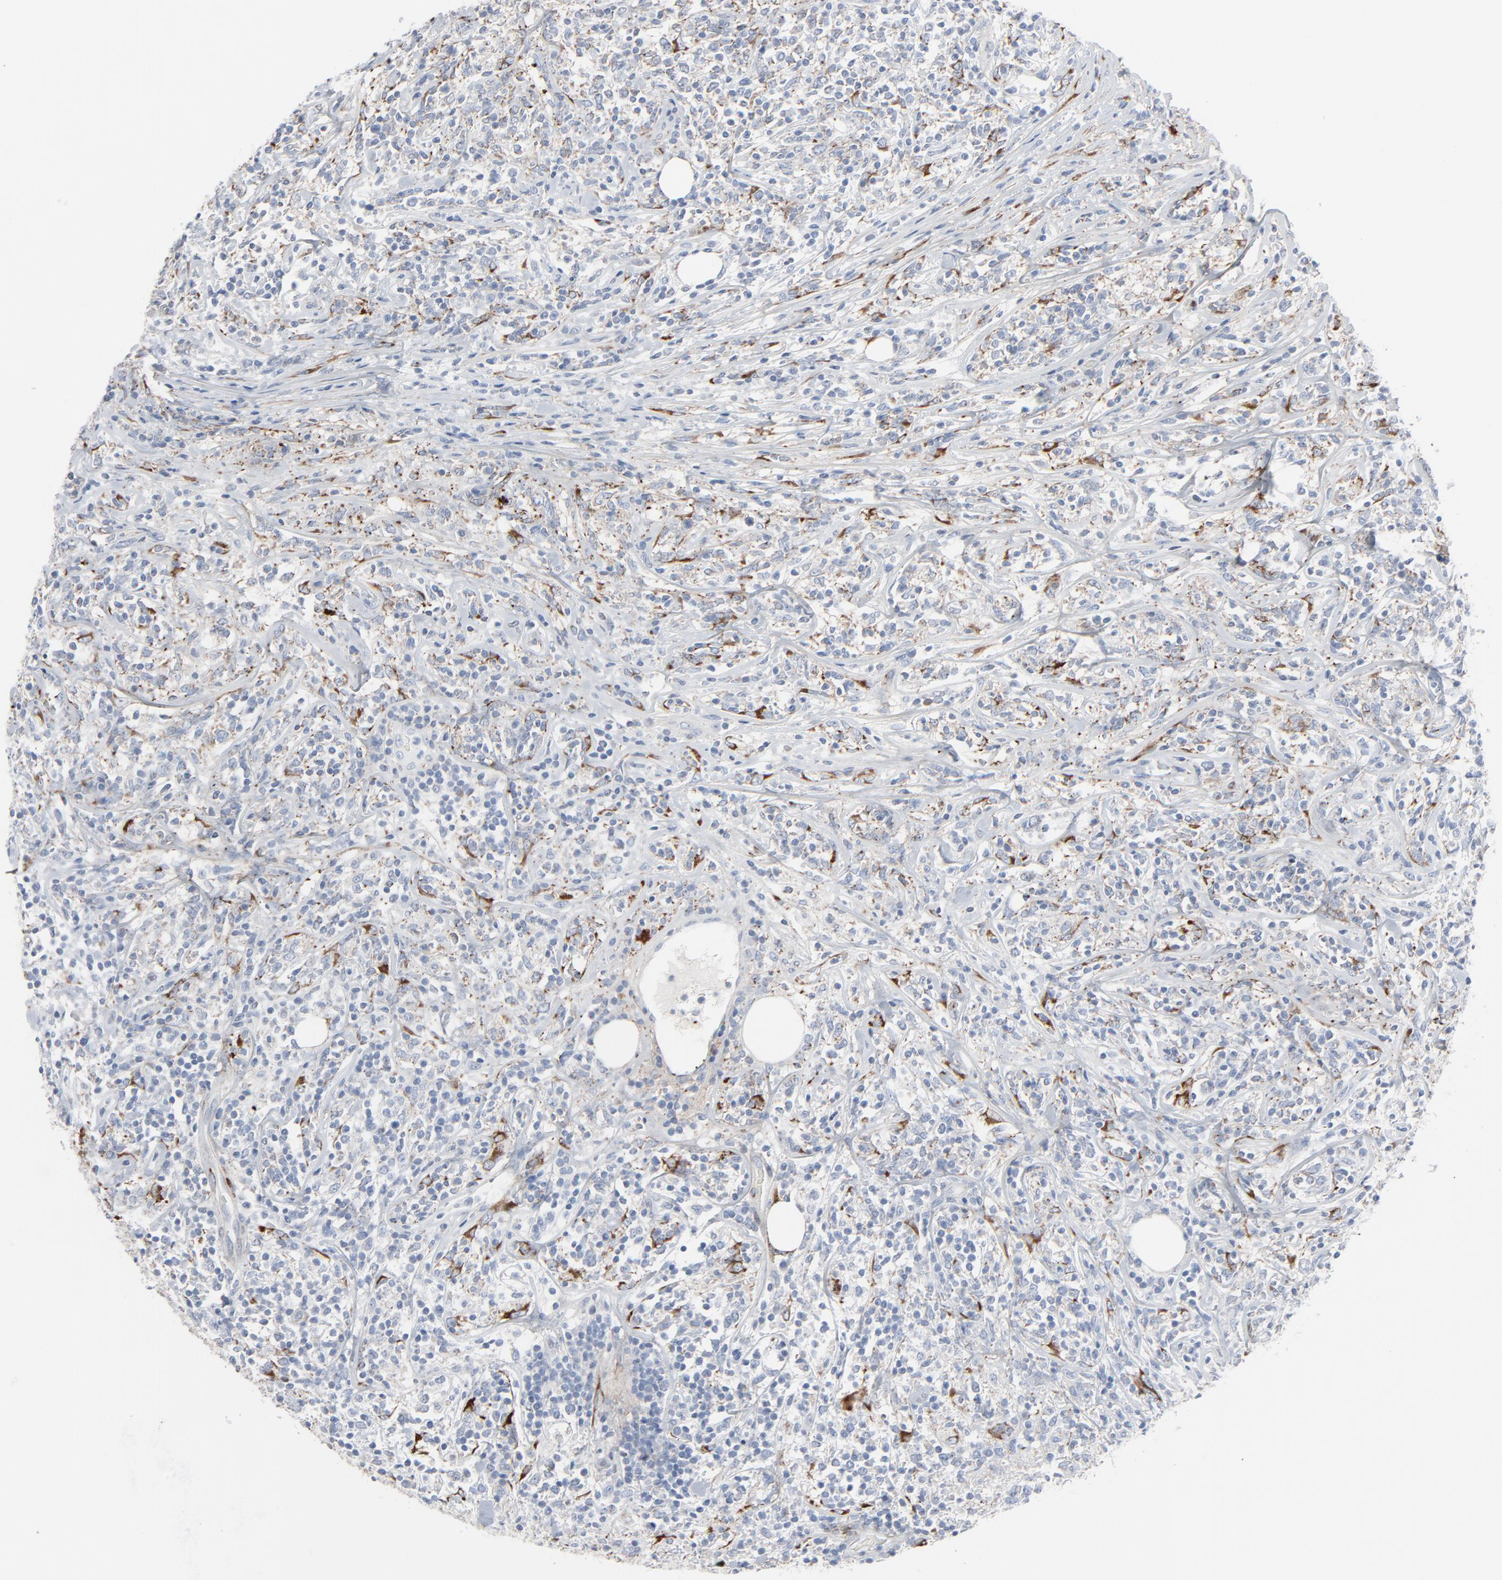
{"staining": {"intensity": "negative", "quantity": "none", "location": "none"}, "tissue": "lymphoma", "cell_type": "Tumor cells", "image_type": "cancer", "snomed": [{"axis": "morphology", "description": "Malignant lymphoma, non-Hodgkin's type, High grade"}, {"axis": "topography", "description": "Lymph node"}], "caption": "Human lymphoma stained for a protein using immunohistochemistry (IHC) demonstrates no positivity in tumor cells.", "gene": "BGN", "patient": {"sex": "female", "age": 84}}